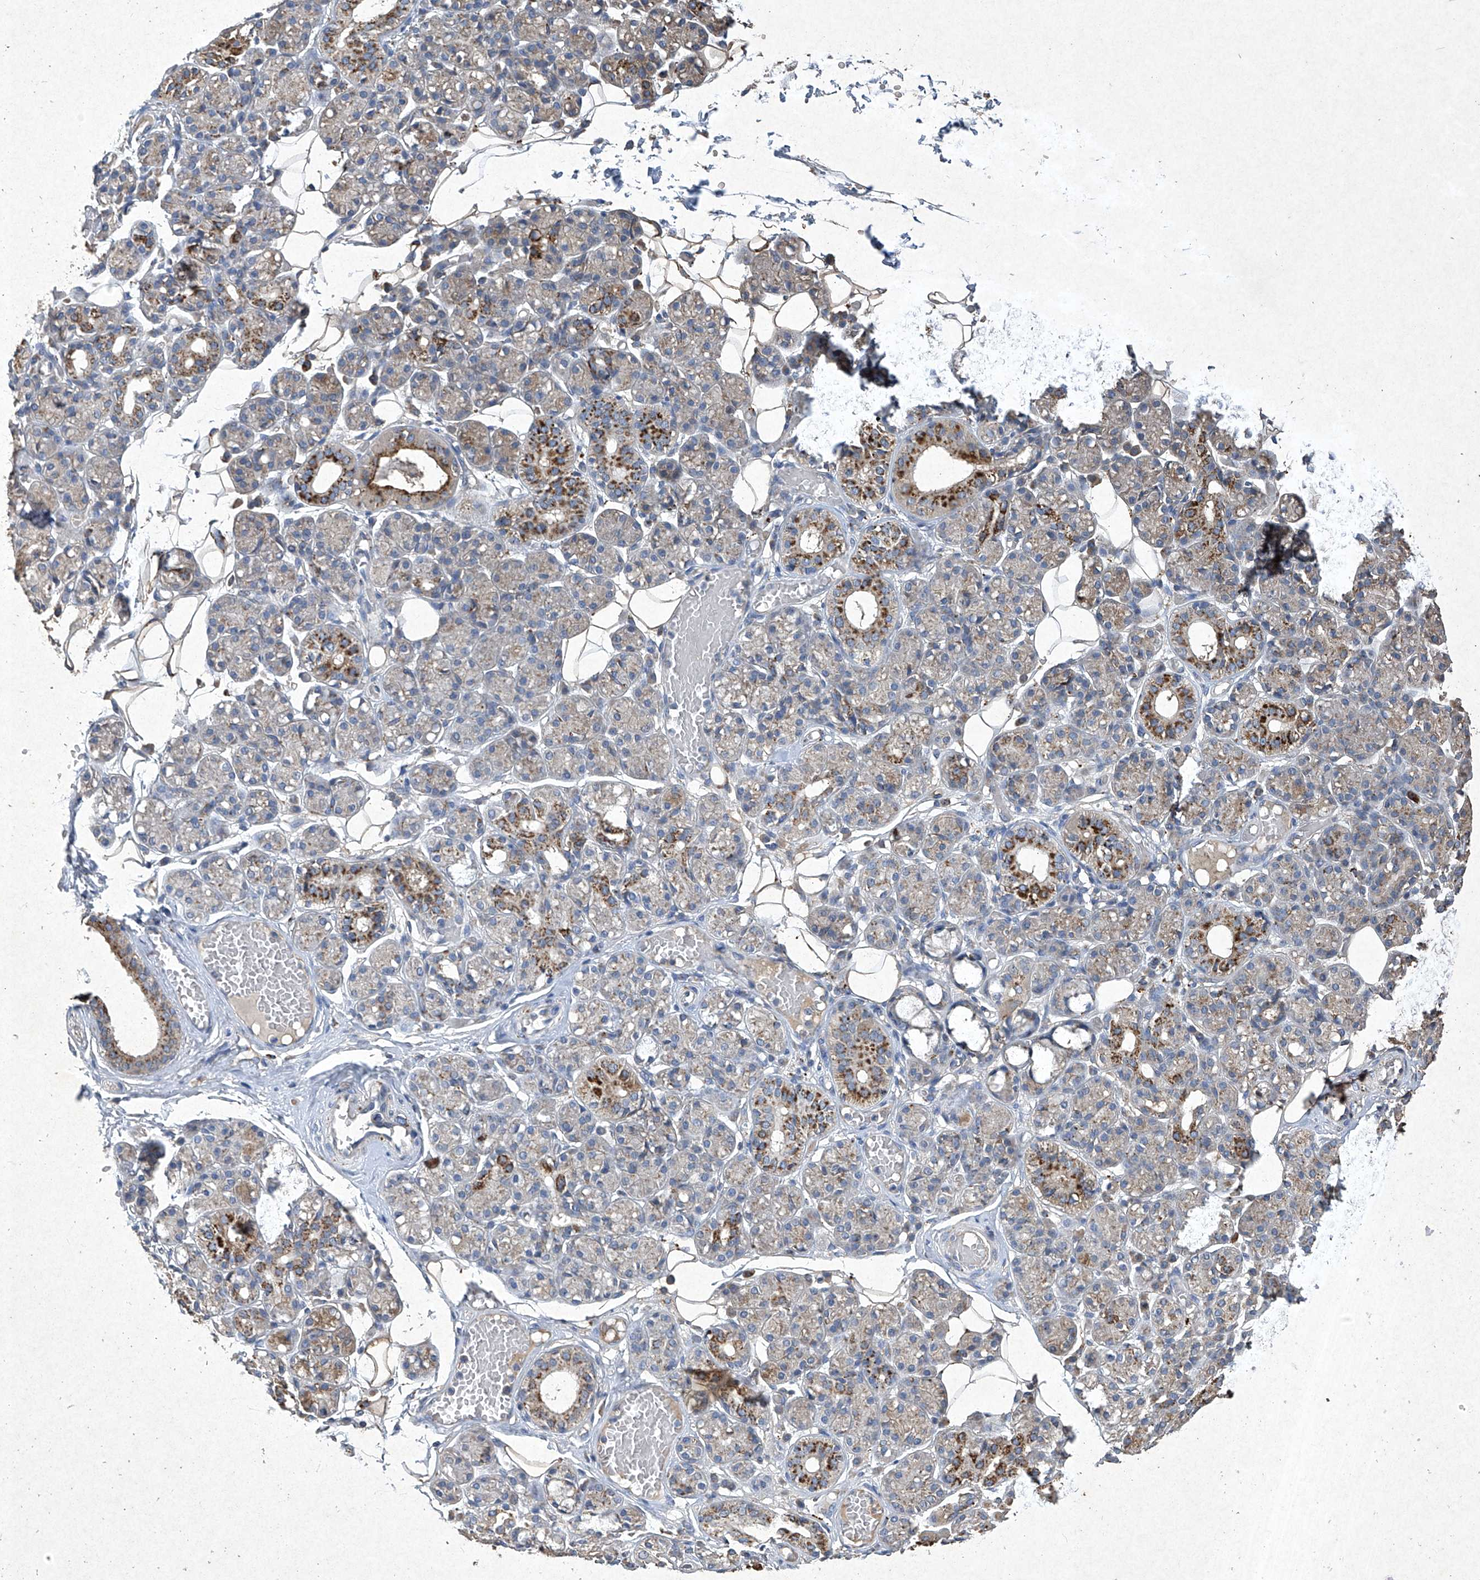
{"staining": {"intensity": "strong", "quantity": "<25%", "location": "cytoplasmic/membranous"}, "tissue": "salivary gland", "cell_type": "Glandular cells", "image_type": "normal", "snomed": [{"axis": "morphology", "description": "Normal tissue, NOS"}, {"axis": "topography", "description": "Salivary gland"}], "caption": "The histopathology image shows immunohistochemical staining of unremarkable salivary gland. There is strong cytoplasmic/membranous expression is appreciated in approximately <25% of glandular cells. The staining is performed using DAB brown chromogen to label protein expression. The nuclei are counter-stained blue using hematoxylin.", "gene": "MED16", "patient": {"sex": "male", "age": 63}}